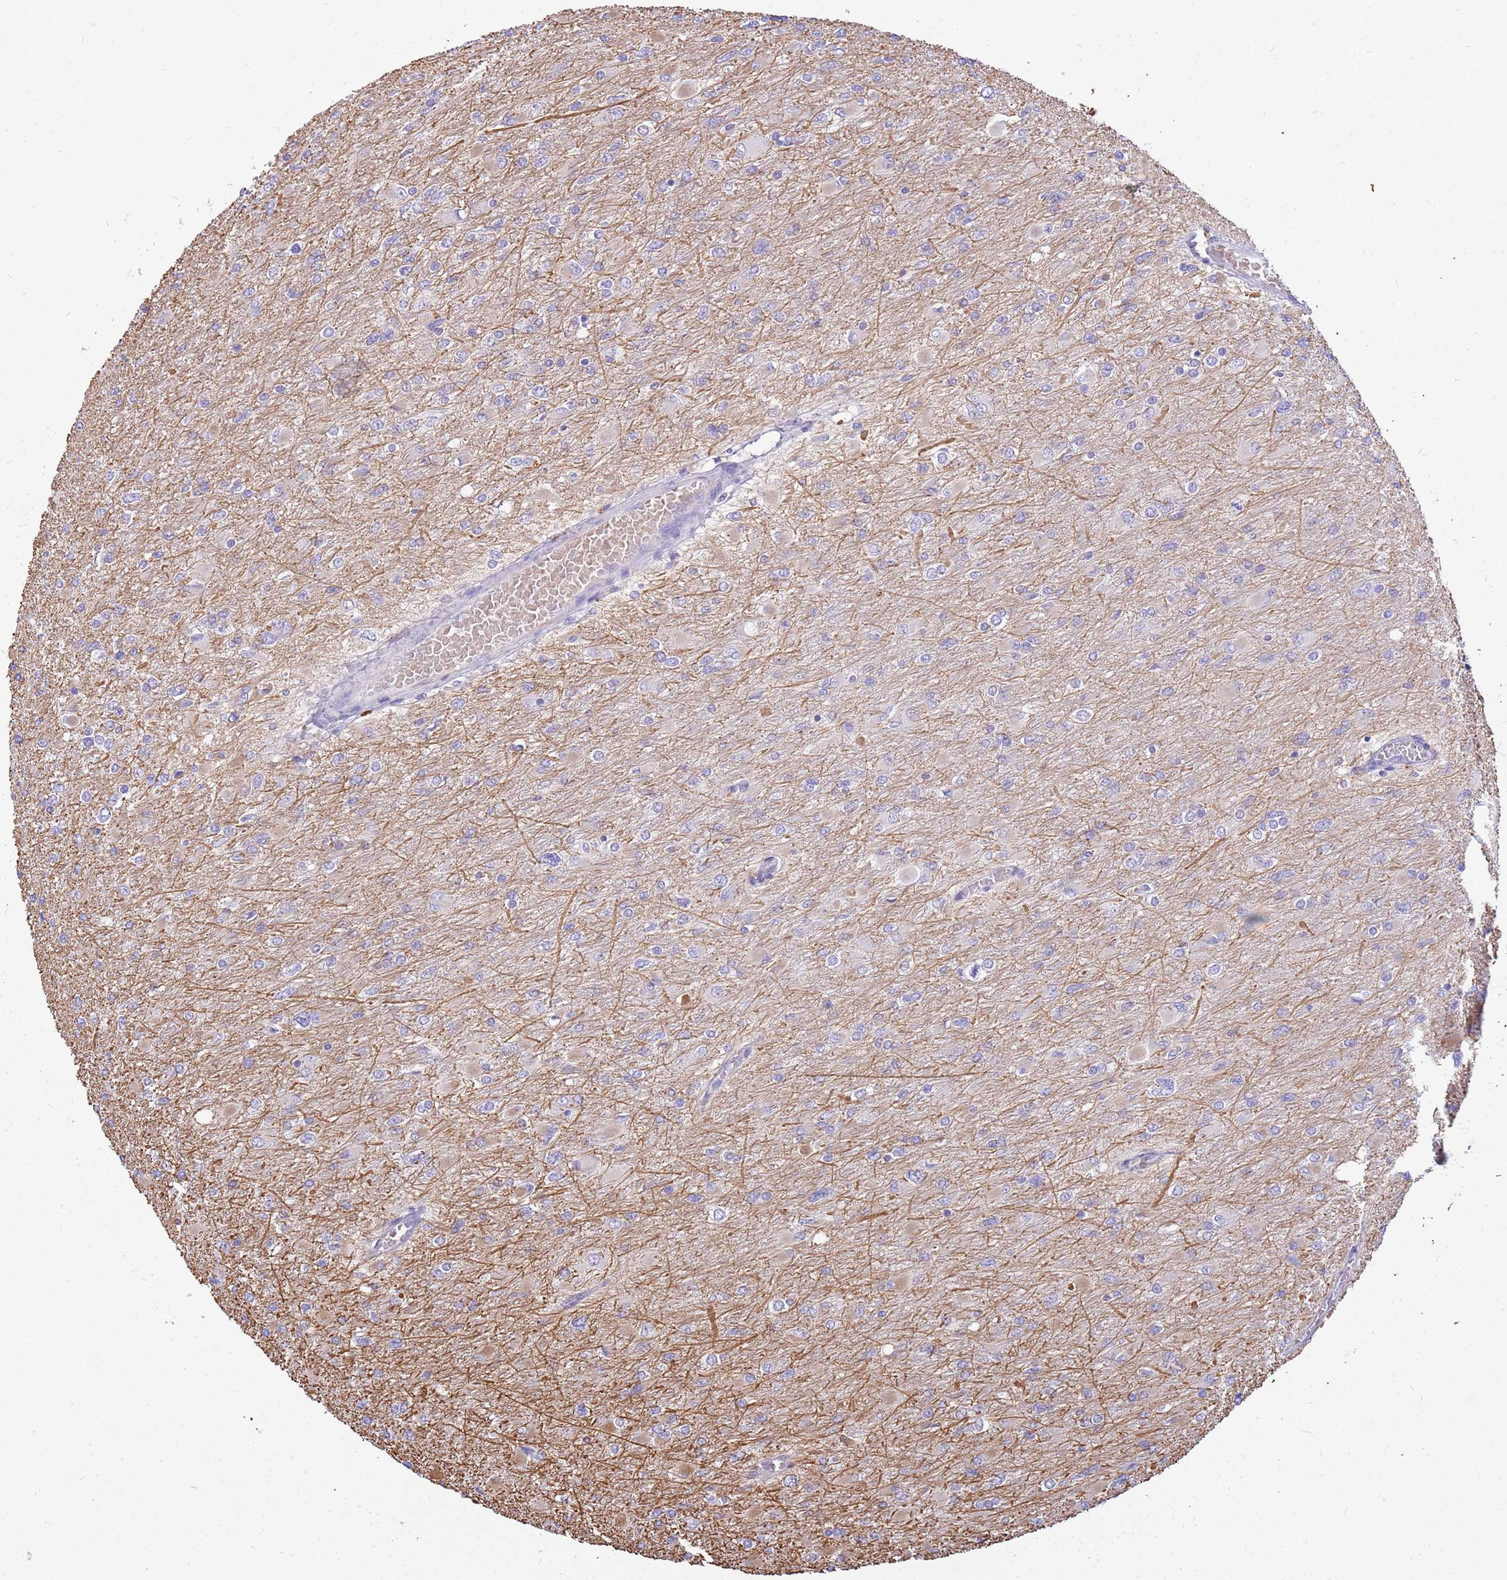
{"staining": {"intensity": "weak", "quantity": "<25%", "location": "cytoplasmic/membranous"}, "tissue": "glioma", "cell_type": "Tumor cells", "image_type": "cancer", "snomed": [{"axis": "morphology", "description": "Glioma, malignant, High grade"}, {"axis": "topography", "description": "Cerebral cortex"}], "caption": "The IHC photomicrograph has no significant positivity in tumor cells of malignant glioma (high-grade) tissue.", "gene": "PCNX1", "patient": {"sex": "female", "age": 36}}